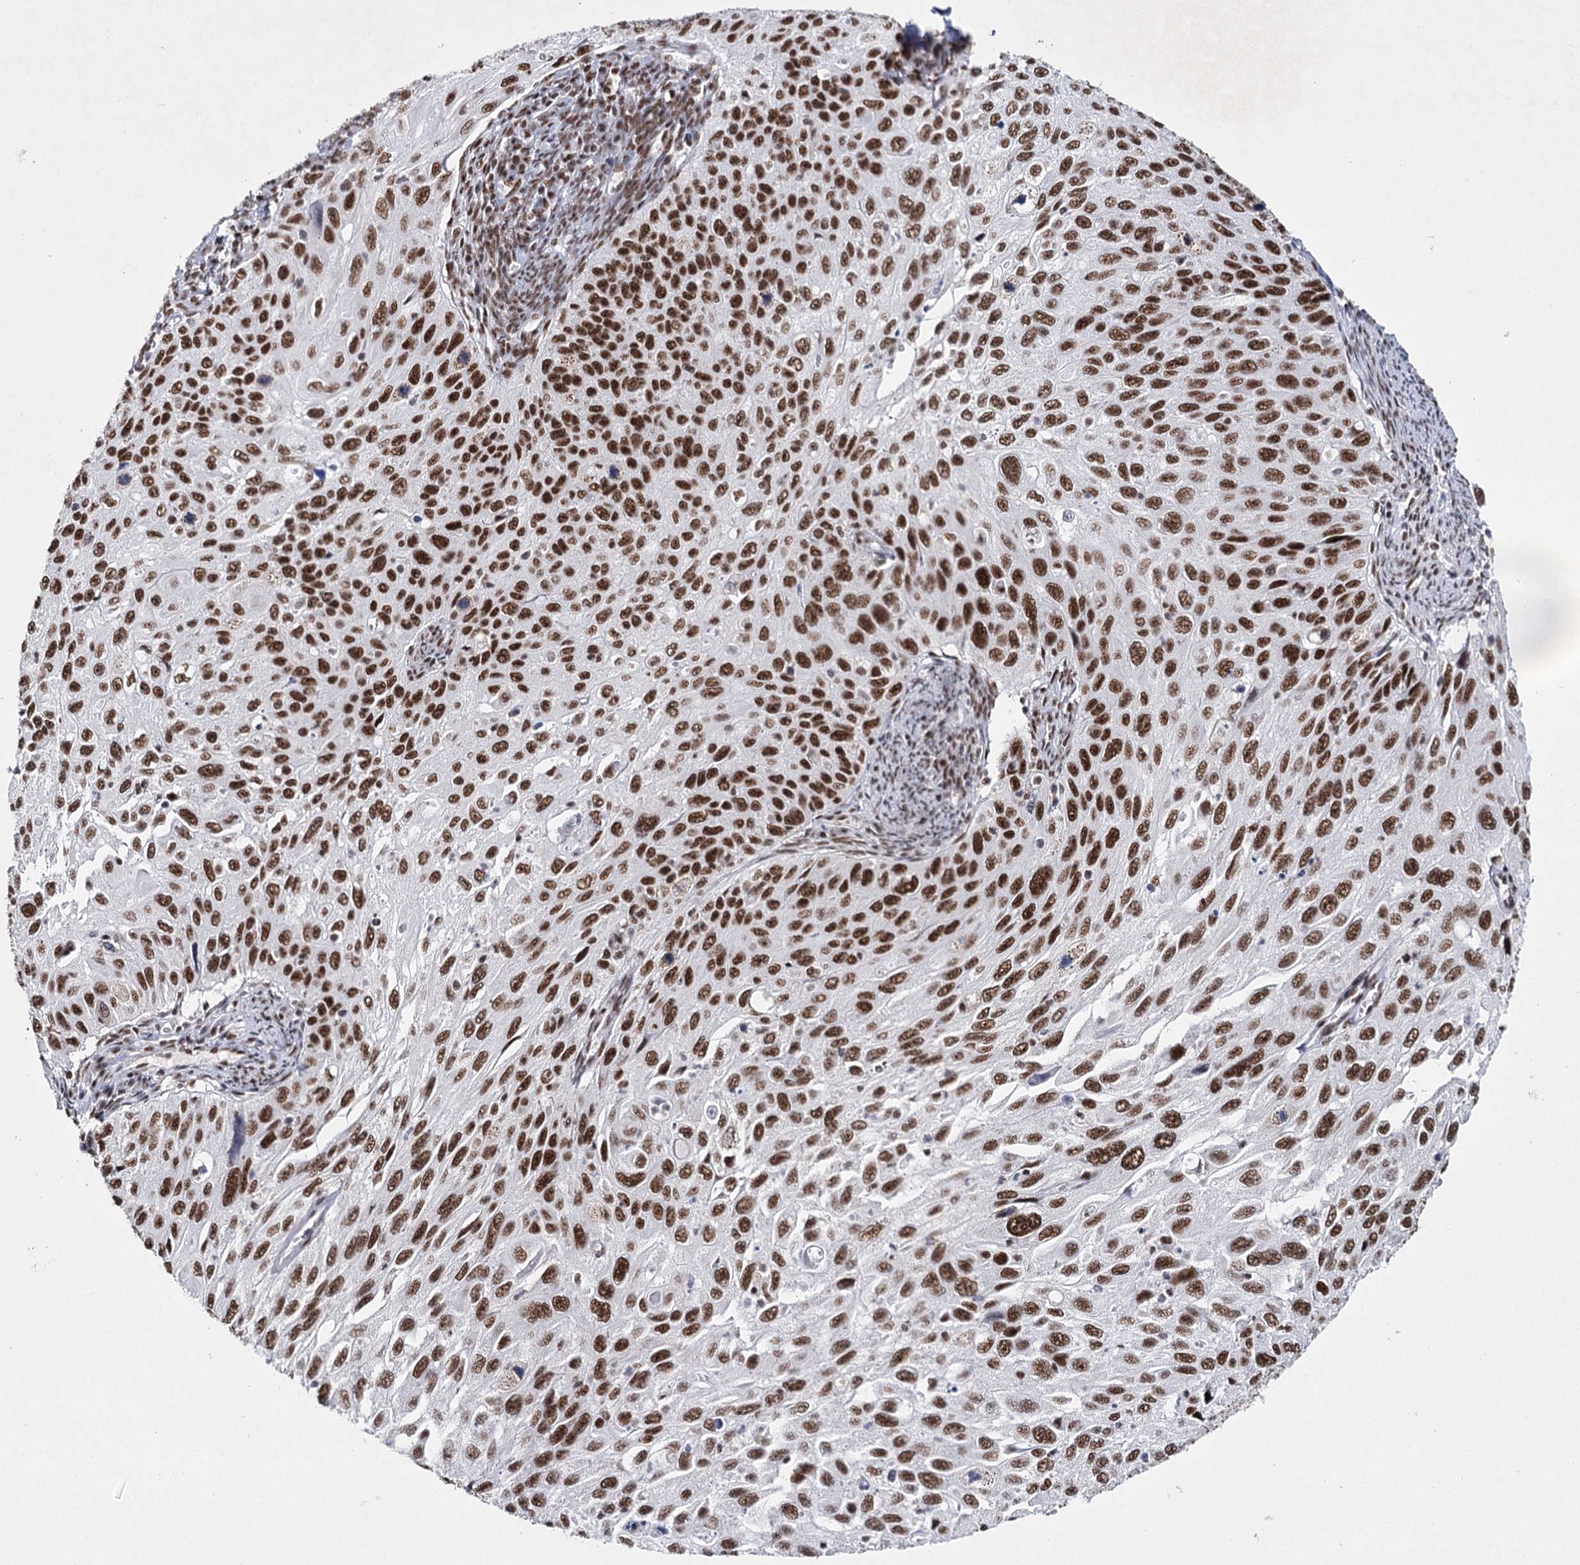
{"staining": {"intensity": "strong", "quantity": ">75%", "location": "nuclear"}, "tissue": "cervical cancer", "cell_type": "Tumor cells", "image_type": "cancer", "snomed": [{"axis": "morphology", "description": "Squamous cell carcinoma, NOS"}, {"axis": "topography", "description": "Cervix"}], "caption": "Squamous cell carcinoma (cervical) stained with a brown dye exhibits strong nuclear positive expression in about >75% of tumor cells.", "gene": "SCAF8", "patient": {"sex": "female", "age": 70}}